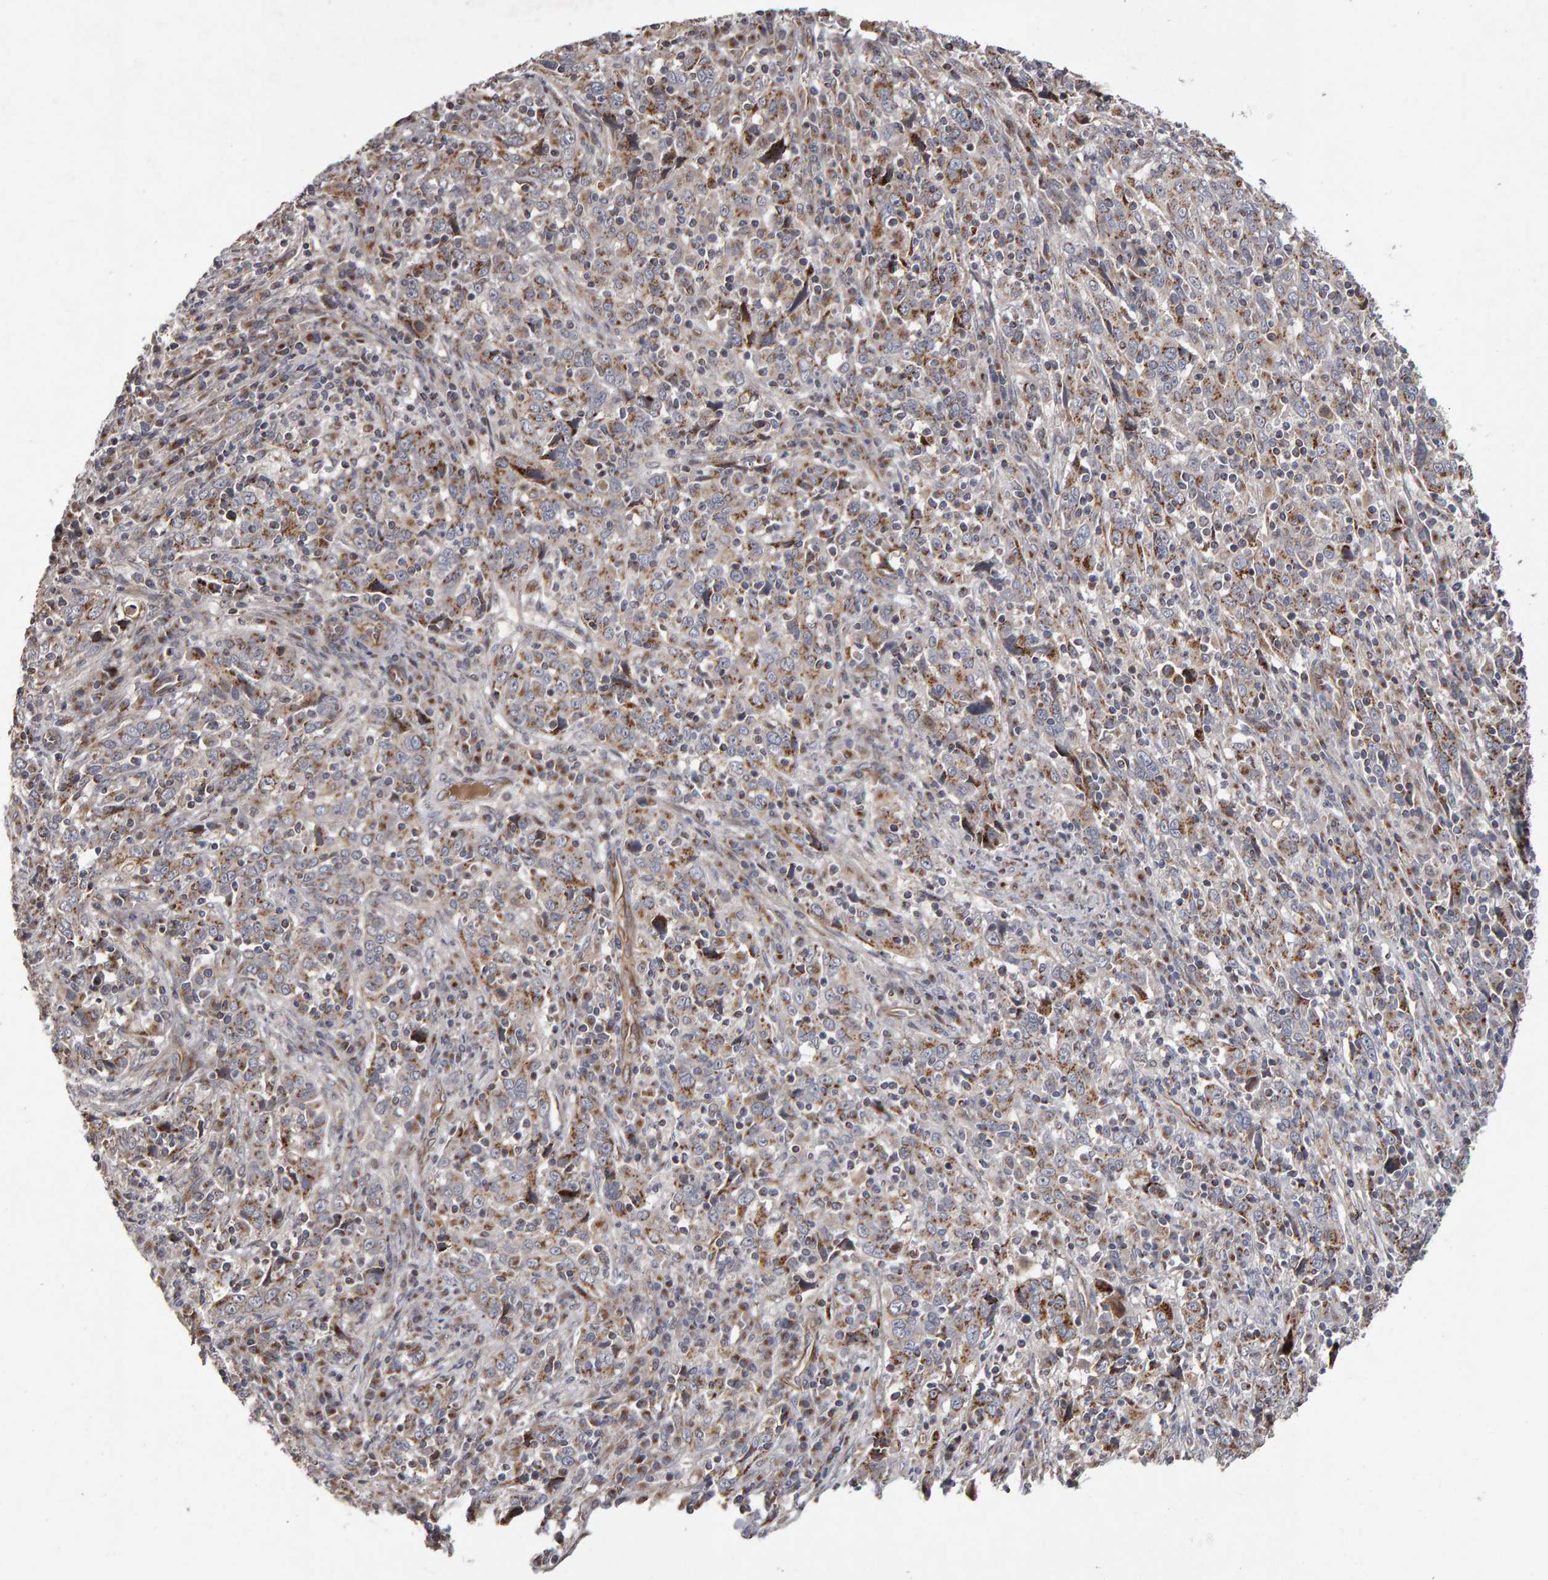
{"staining": {"intensity": "moderate", "quantity": ">75%", "location": "cytoplasmic/membranous"}, "tissue": "cervical cancer", "cell_type": "Tumor cells", "image_type": "cancer", "snomed": [{"axis": "morphology", "description": "Squamous cell carcinoma, NOS"}, {"axis": "topography", "description": "Cervix"}], "caption": "Protein staining of cervical cancer (squamous cell carcinoma) tissue reveals moderate cytoplasmic/membranous expression in about >75% of tumor cells.", "gene": "CANT1", "patient": {"sex": "female", "age": 46}}